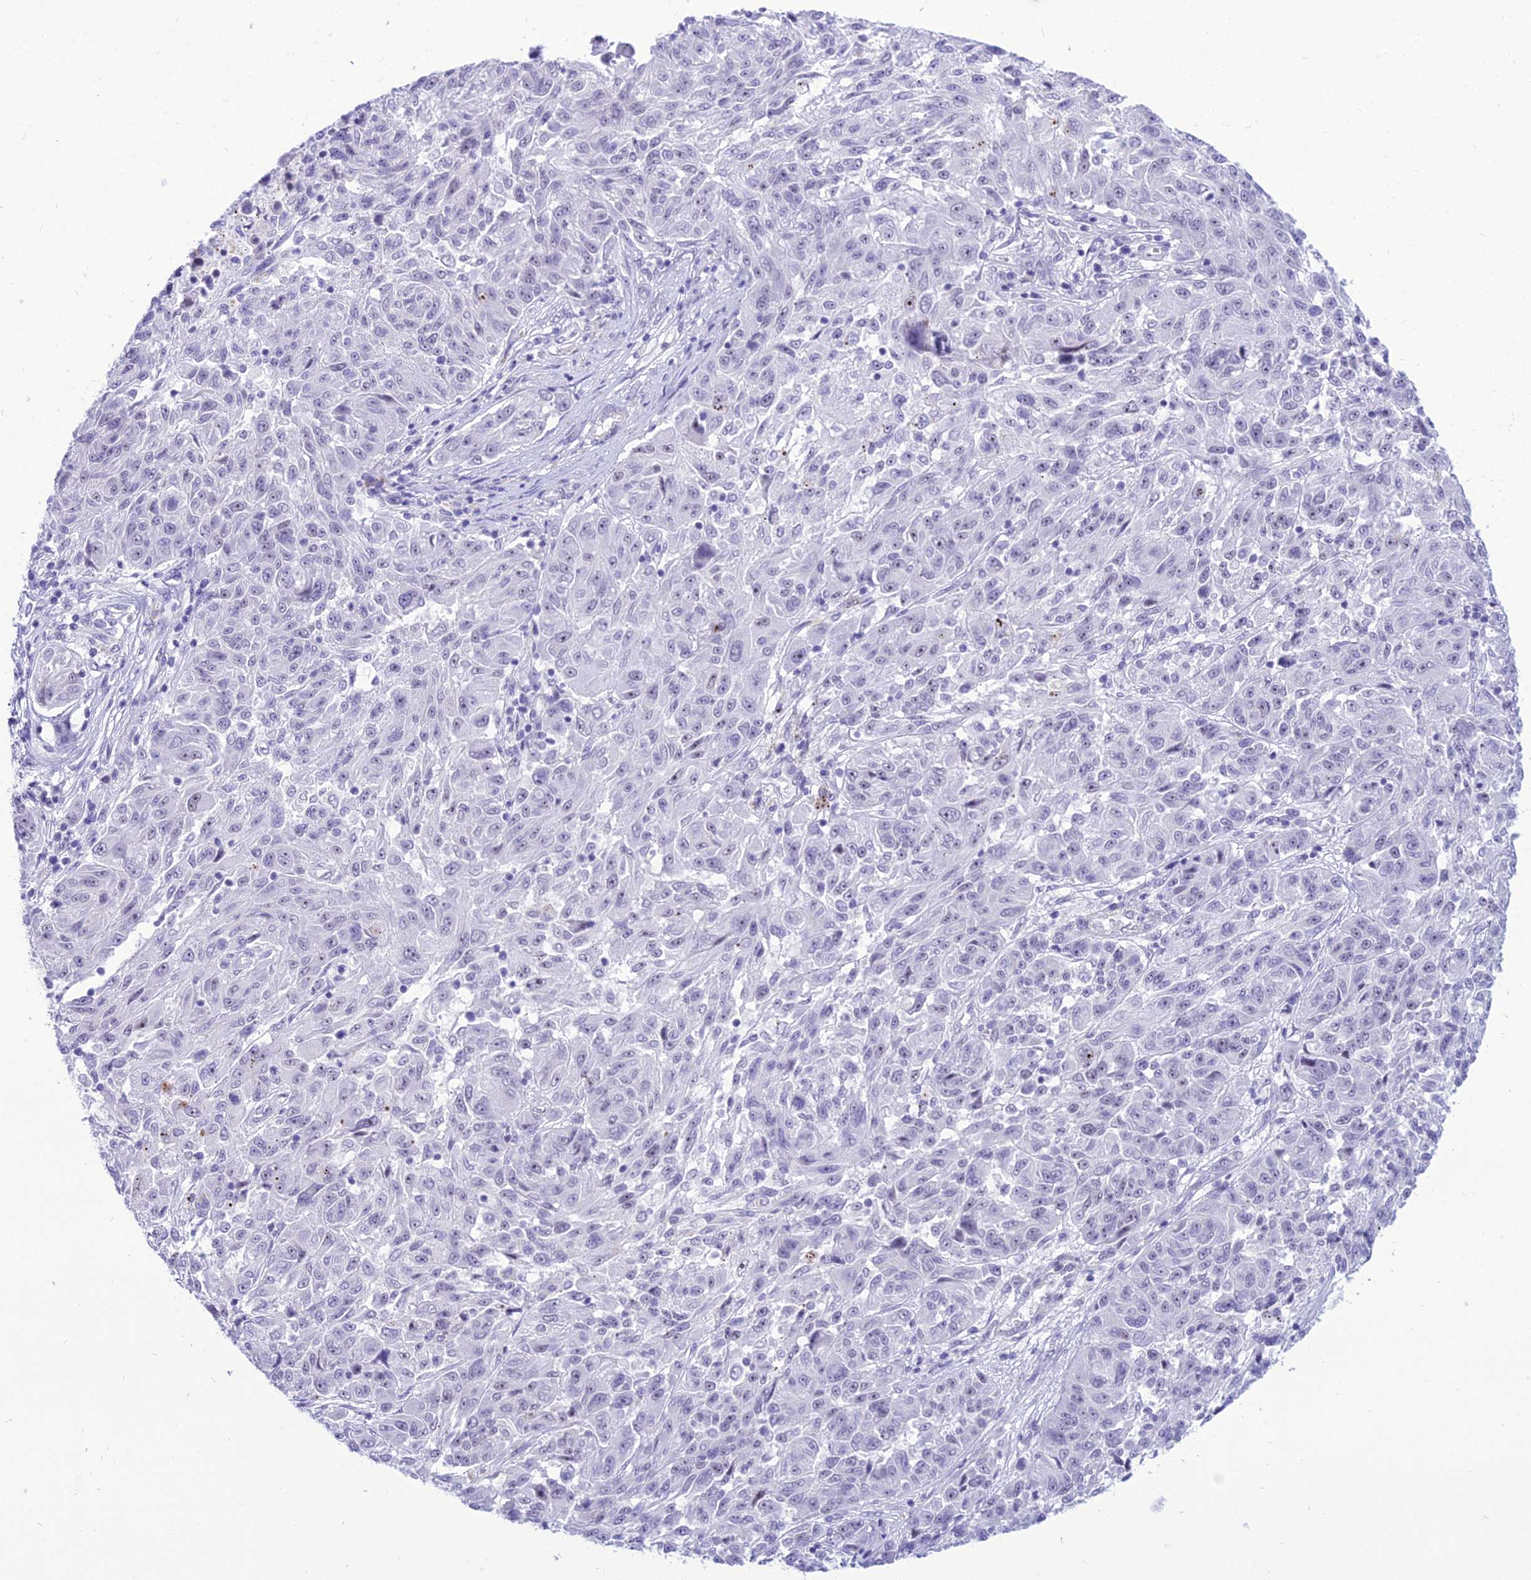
{"staining": {"intensity": "negative", "quantity": "none", "location": "none"}, "tissue": "melanoma", "cell_type": "Tumor cells", "image_type": "cancer", "snomed": [{"axis": "morphology", "description": "Malignant melanoma, NOS"}, {"axis": "topography", "description": "Skin"}], "caption": "IHC photomicrograph of human melanoma stained for a protein (brown), which displays no positivity in tumor cells.", "gene": "DHX40", "patient": {"sex": "male", "age": 53}}